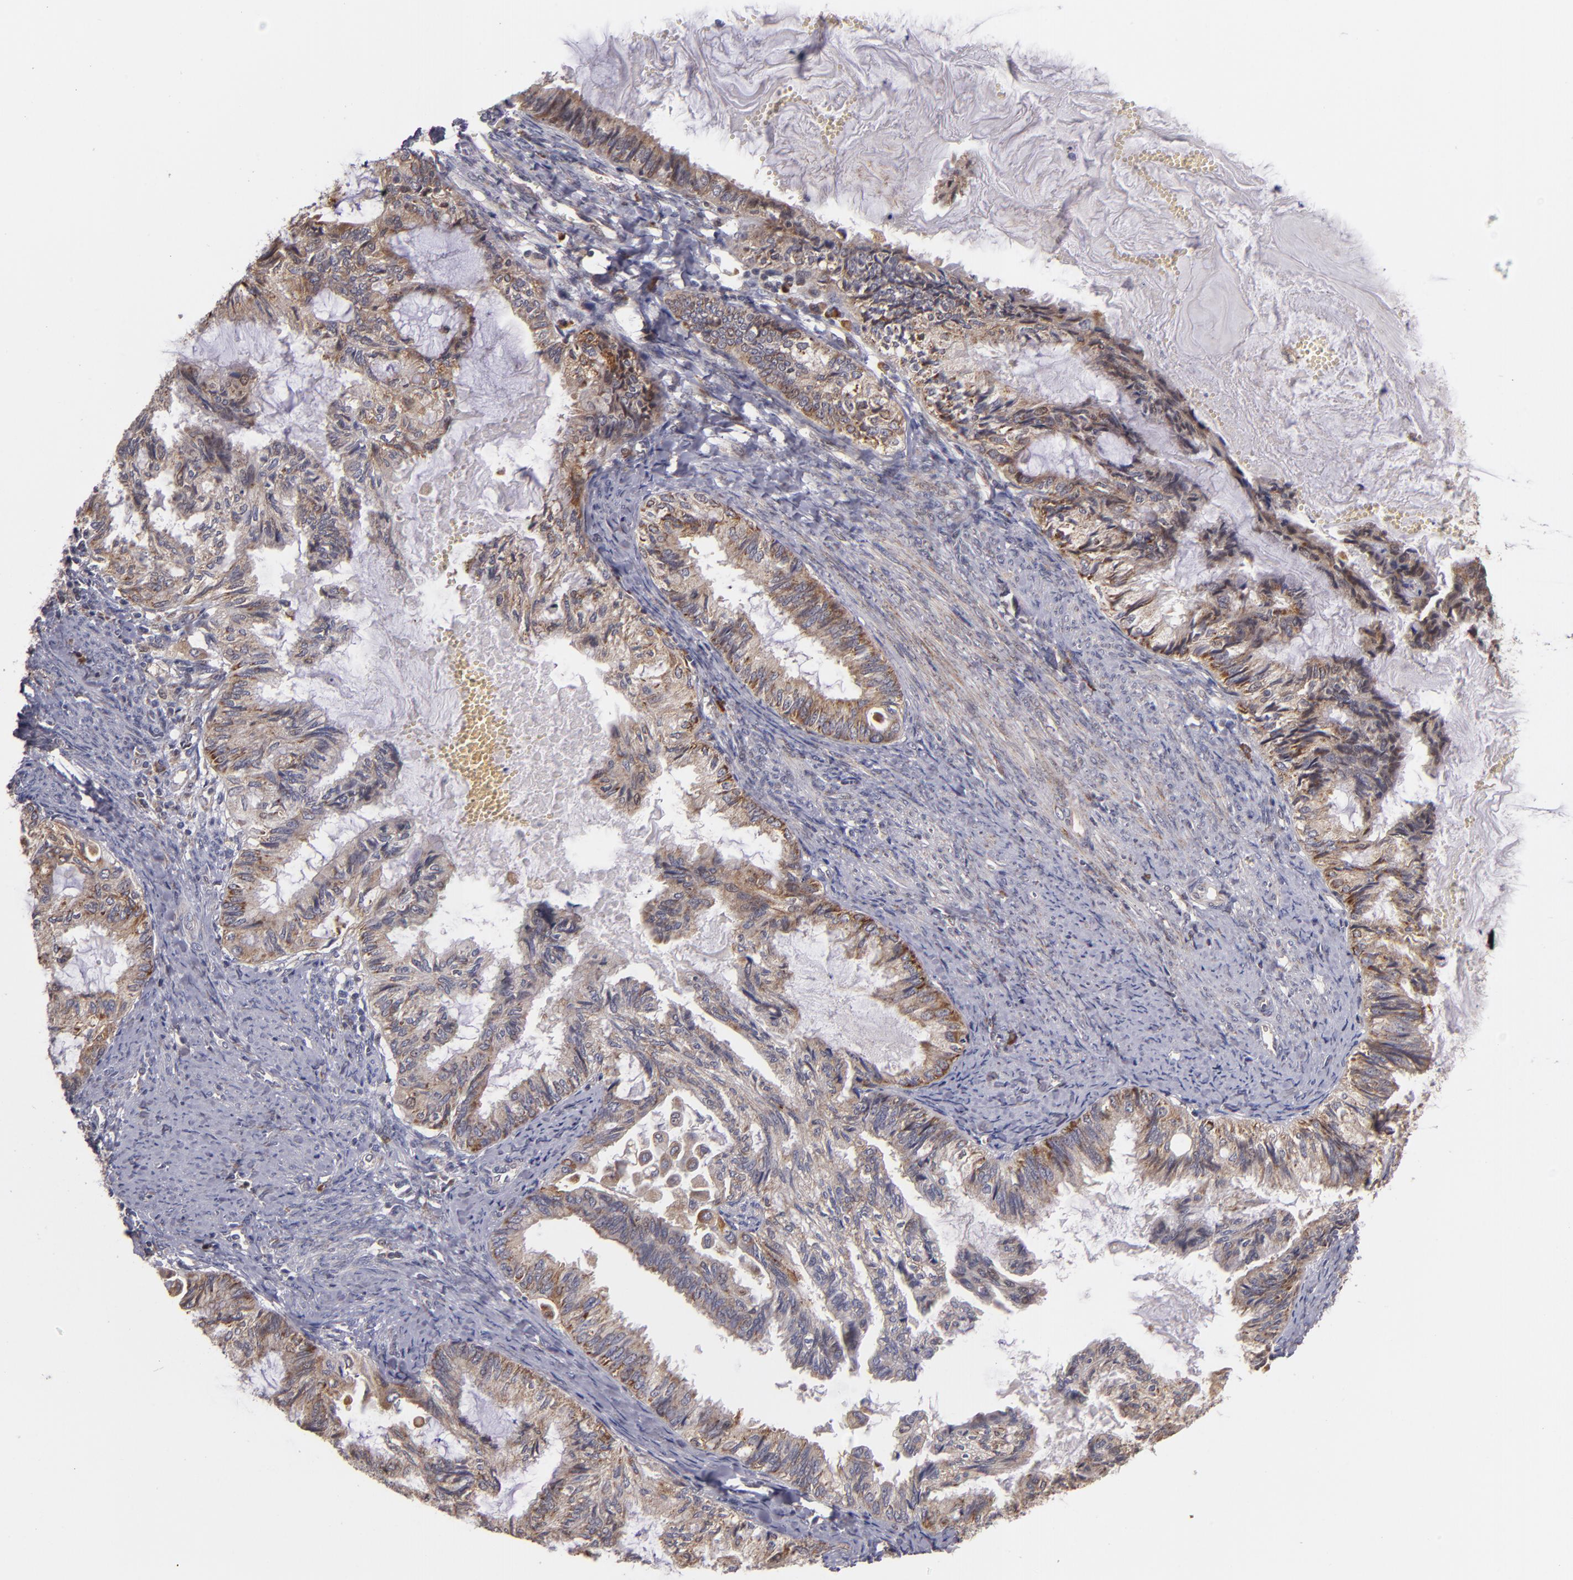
{"staining": {"intensity": "weak", "quantity": ">75%", "location": "cytoplasmic/membranous"}, "tissue": "endometrial cancer", "cell_type": "Tumor cells", "image_type": "cancer", "snomed": [{"axis": "morphology", "description": "Adenocarcinoma, NOS"}, {"axis": "topography", "description": "Endometrium"}], "caption": "Tumor cells reveal low levels of weak cytoplasmic/membranous positivity in approximately >75% of cells in endometrial adenocarcinoma. (IHC, brightfield microscopy, high magnification).", "gene": "CASP1", "patient": {"sex": "female", "age": 86}}